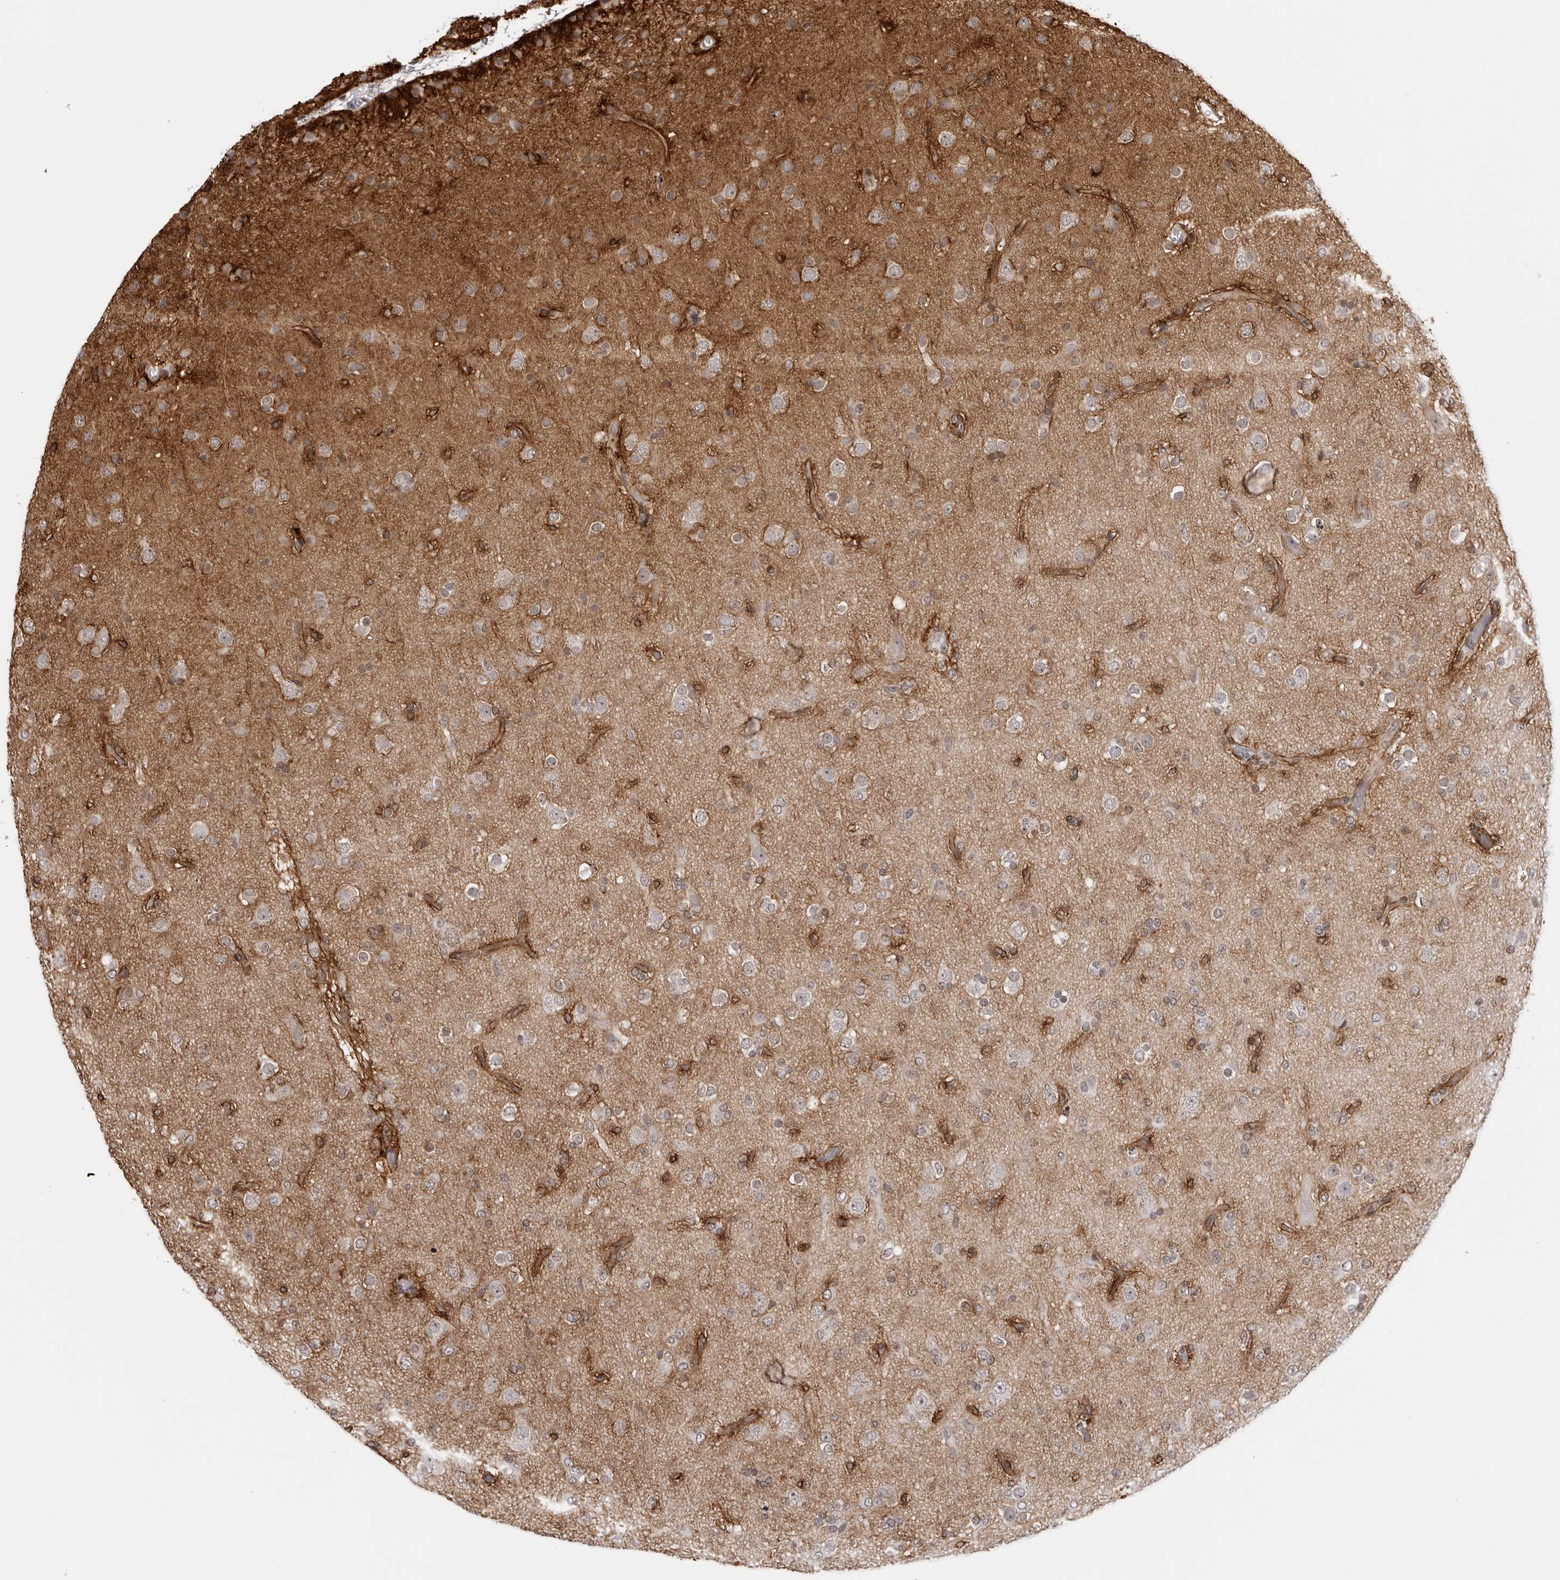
{"staining": {"intensity": "weak", "quantity": "<25%", "location": "cytoplasmic/membranous"}, "tissue": "glioma", "cell_type": "Tumor cells", "image_type": "cancer", "snomed": [{"axis": "morphology", "description": "Glioma, malignant, Low grade"}, {"axis": "topography", "description": "Brain"}], "caption": "Tumor cells are negative for protein expression in human malignant low-grade glioma.", "gene": "PRUNE1", "patient": {"sex": "male", "age": 65}}